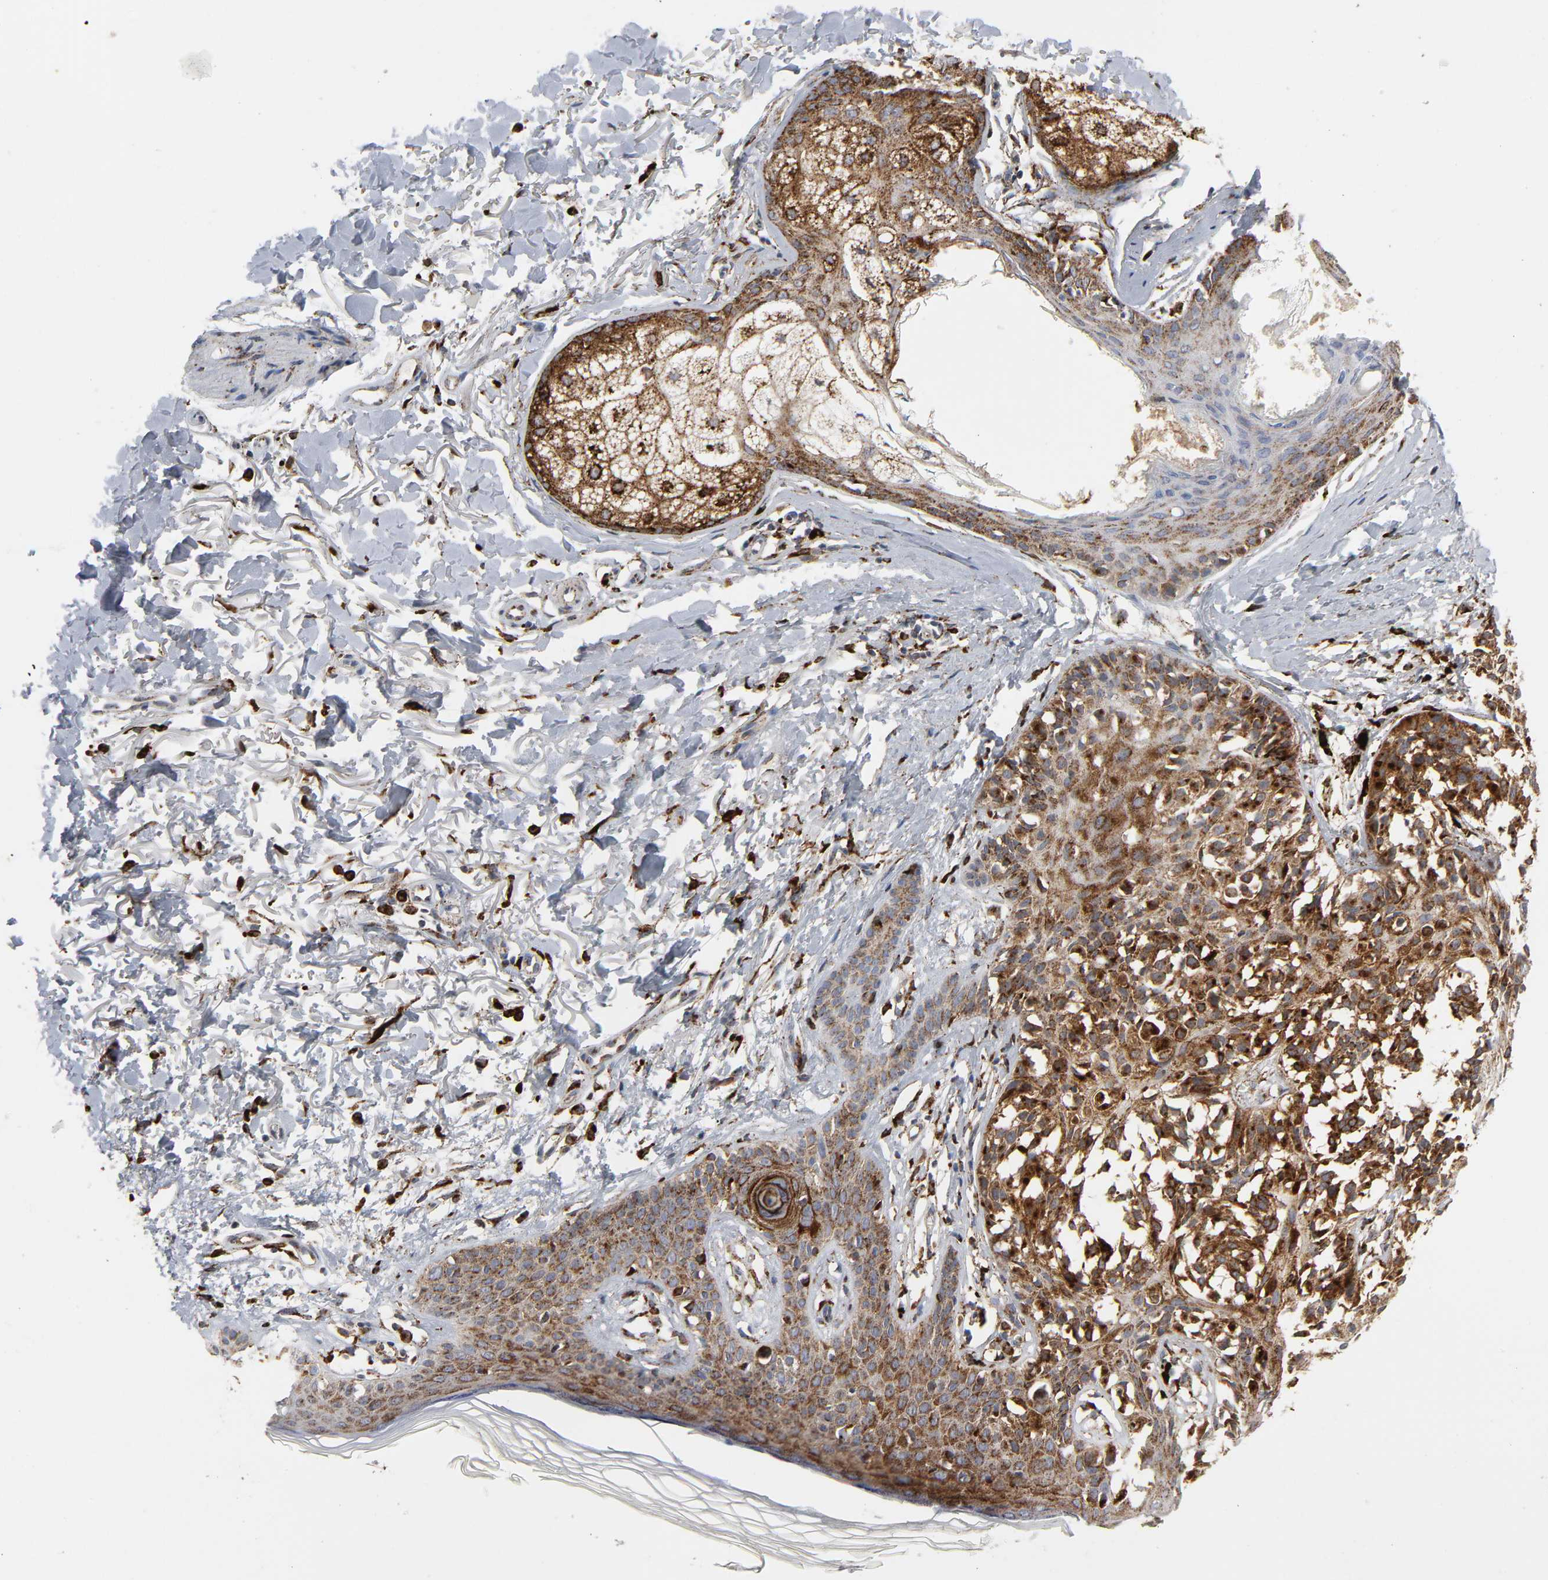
{"staining": {"intensity": "strong", "quantity": ">75%", "location": "cytoplasmic/membranous"}, "tissue": "melanoma", "cell_type": "Tumor cells", "image_type": "cancer", "snomed": [{"axis": "morphology", "description": "Malignant melanoma, NOS"}, {"axis": "topography", "description": "Skin"}], "caption": "IHC staining of melanoma, which shows high levels of strong cytoplasmic/membranous expression in approximately >75% of tumor cells indicating strong cytoplasmic/membranous protein positivity. The staining was performed using DAB (3,3'-diaminobenzidine) (brown) for protein detection and nuclei were counterstained in hematoxylin (blue).", "gene": "PSAP", "patient": {"sex": "male", "age": 76}}